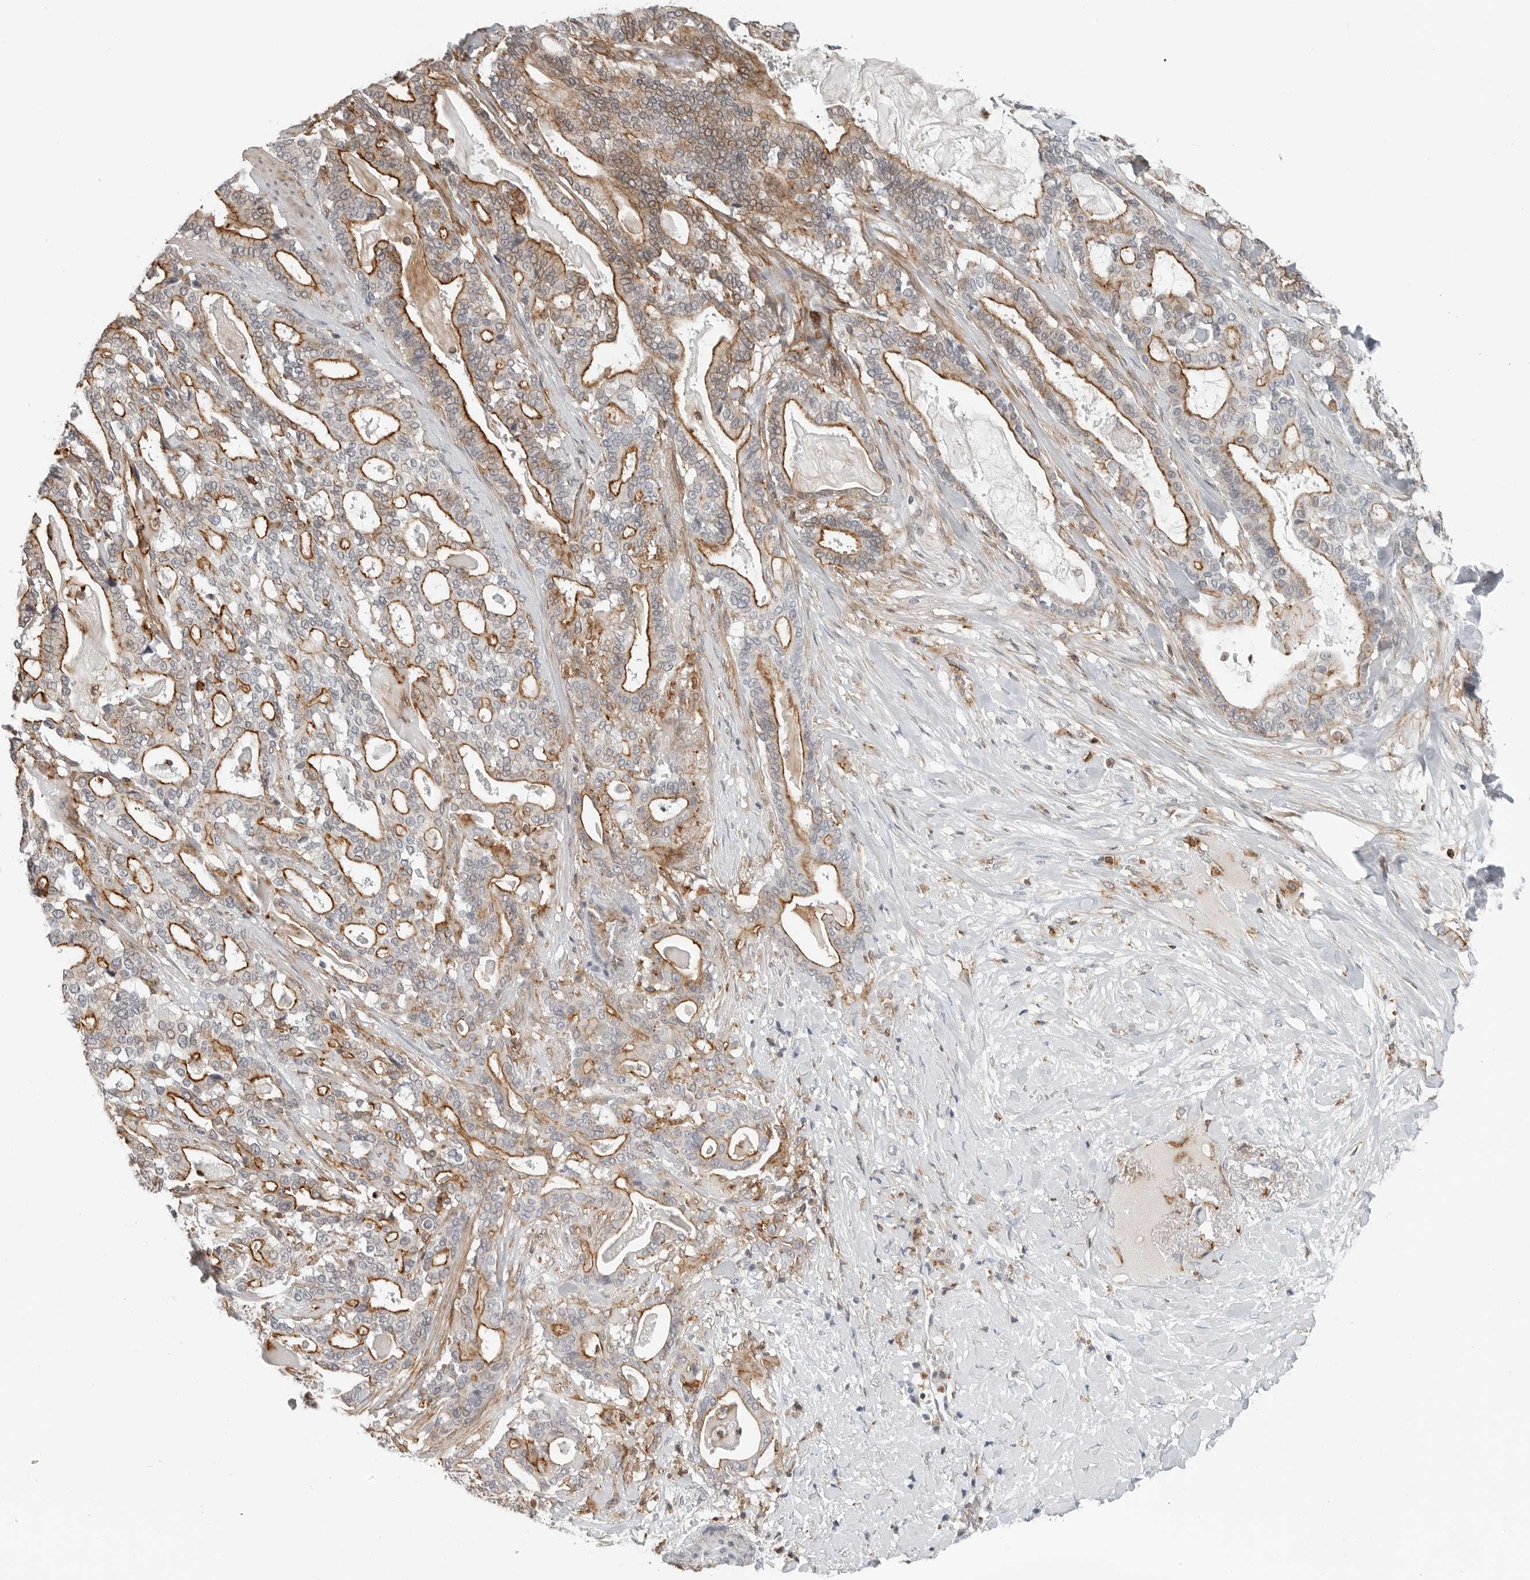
{"staining": {"intensity": "moderate", "quantity": ">75%", "location": "cytoplasmic/membranous"}, "tissue": "pancreatic cancer", "cell_type": "Tumor cells", "image_type": "cancer", "snomed": [{"axis": "morphology", "description": "Adenocarcinoma, NOS"}, {"axis": "topography", "description": "Pancreas"}], "caption": "Immunohistochemistry (IHC) histopathology image of adenocarcinoma (pancreatic) stained for a protein (brown), which shows medium levels of moderate cytoplasmic/membranous staining in approximately >75% of tumor cells.", "gene": "LEFTY2", "patient": {"sex": "male", "age": 63}}